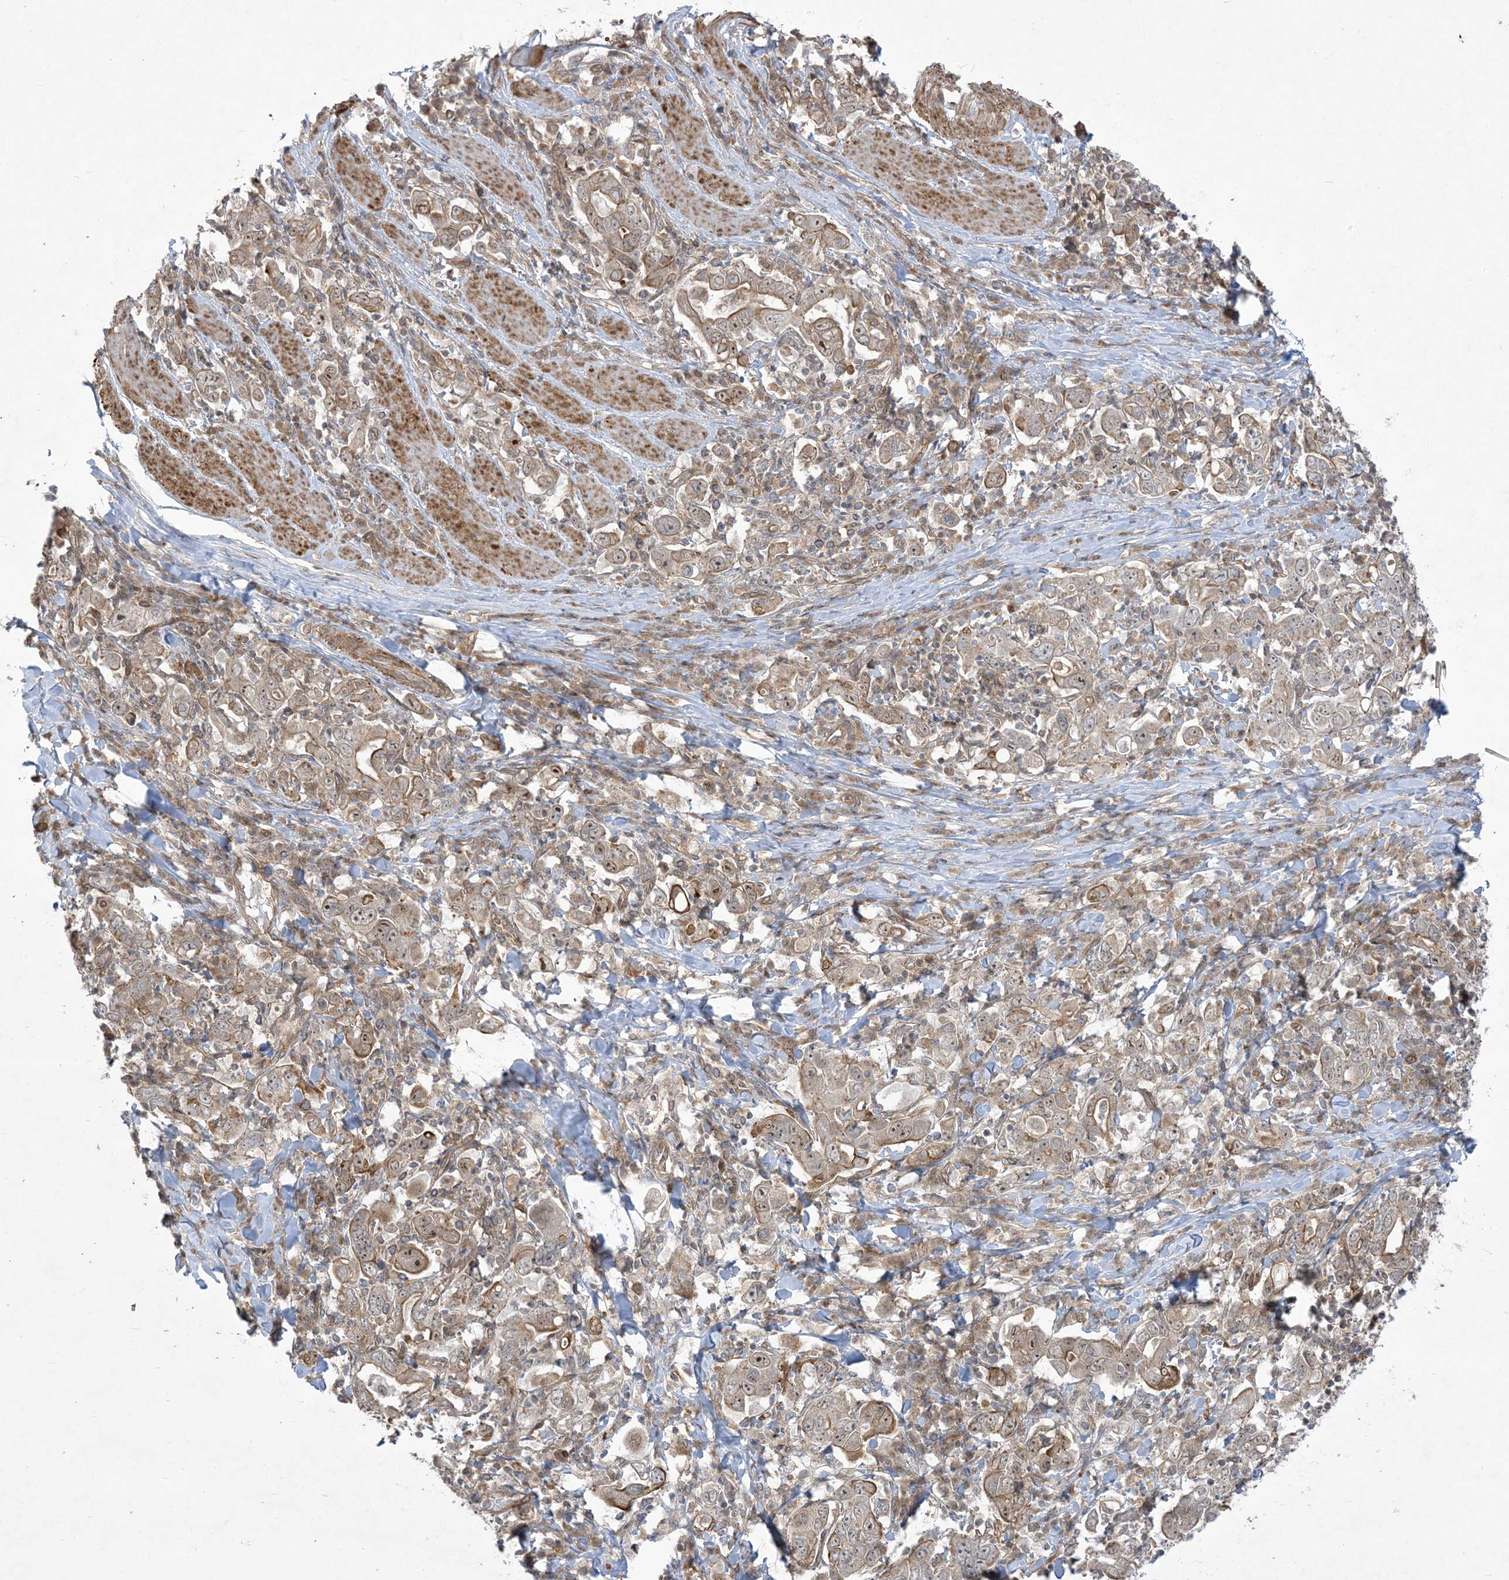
{"staining": {"intensity": "moderate", "quantity": ">75%", "location": "cytoplasmic/membranous,nuclear"}, "tissue": "stomach cancer", "cell_type": "Tumor cells", "image_type": "cancer", "snomed": [{"axis": "morphology", "description": "Adenocarcinoma, NOS"}, {"axis": "topography", "description": "Stomach, upper"}], "caption": "Protein expression analysis of adenocarcinoma (stomach) exhibits moderate cytoplasmic/membranous and nuclear positivity in approximately >75% of tumor cells.", "gene": "SOGA3", "patient": {"sex": "male", "age": 62}}